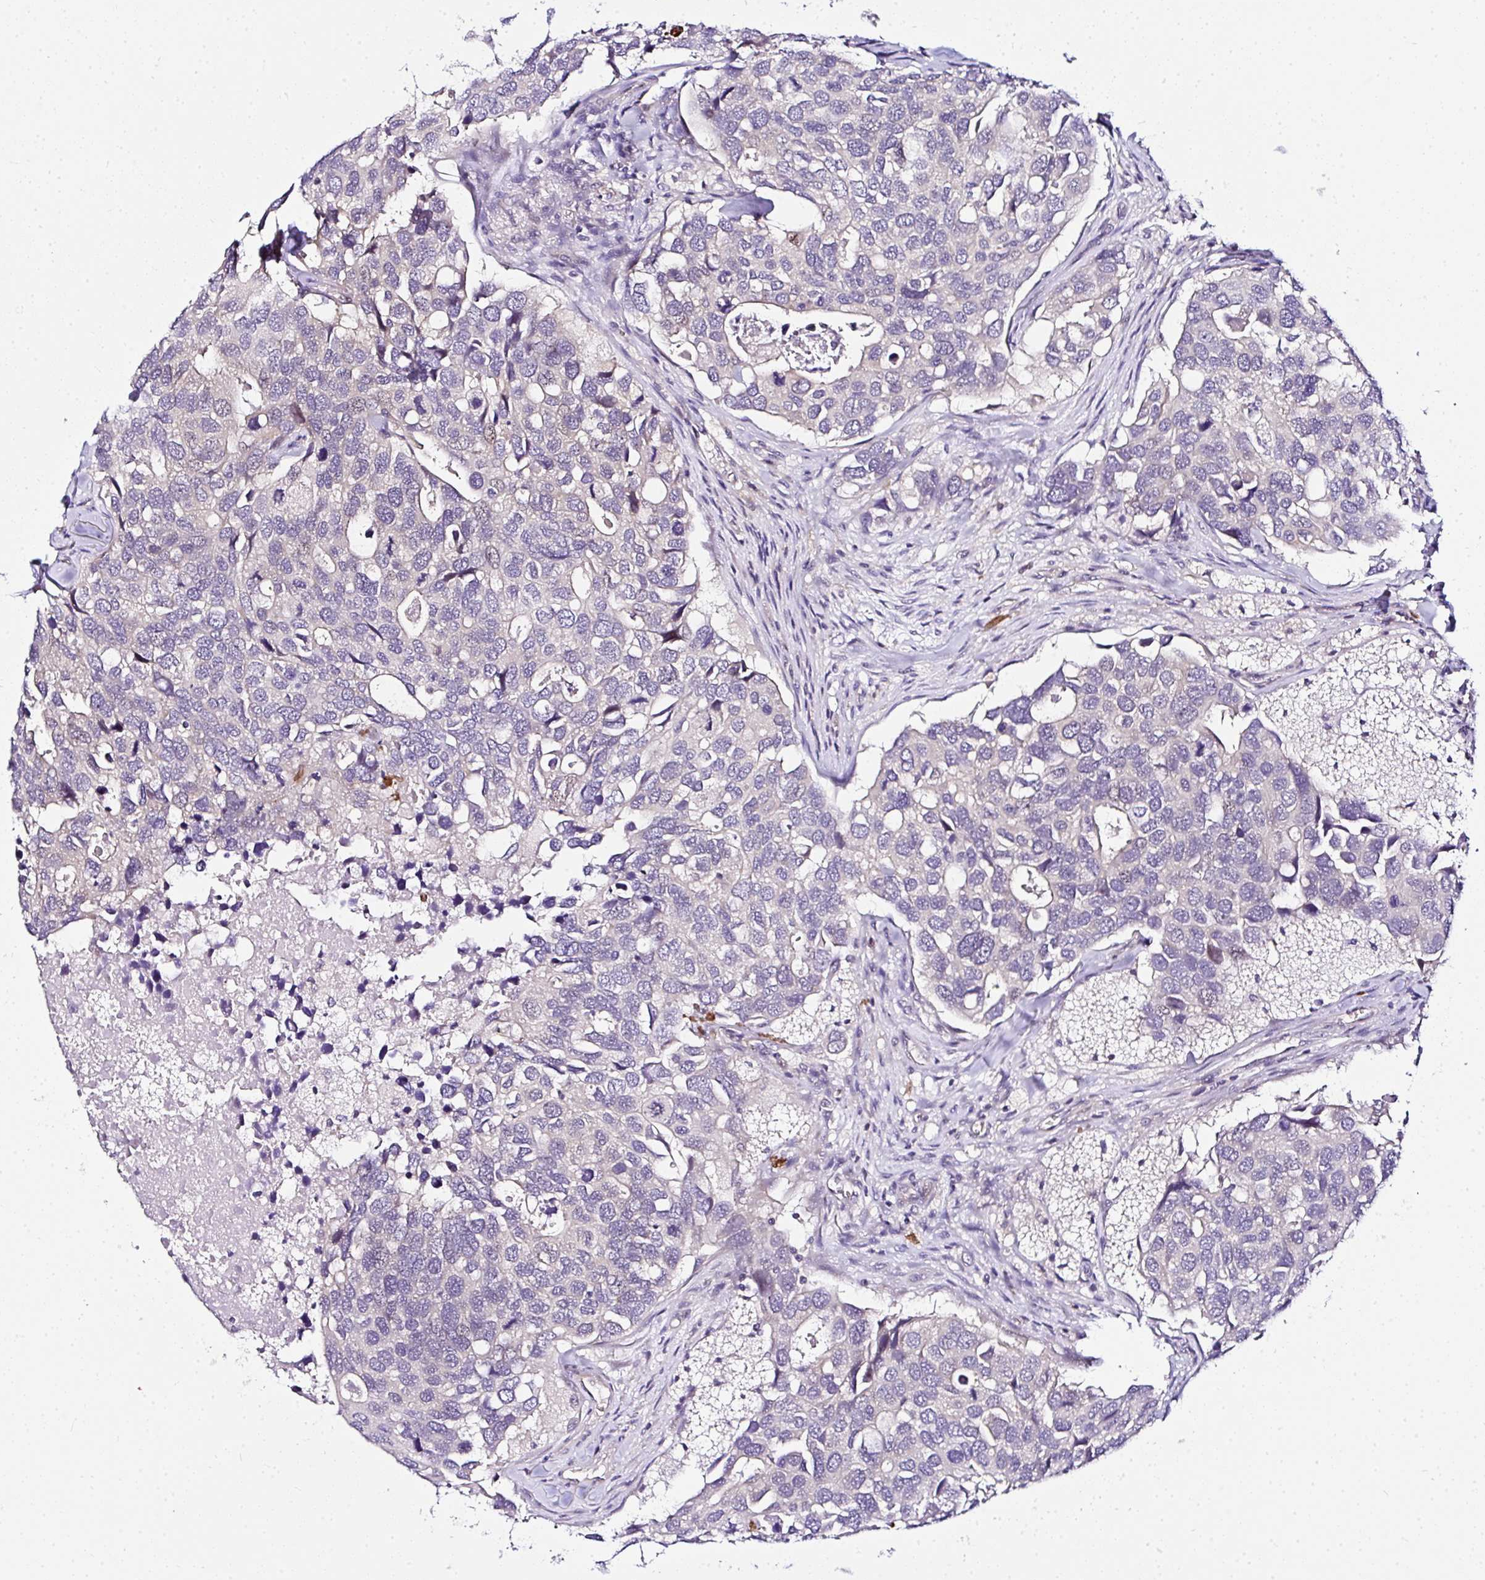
{"staining": {"intensity": "negative", "quantity": "none", "location": "none"}, "tissue": "breast cancer", "cell_type": "Tumor cells", "image_type": "cancer", "snomed": [{"axis": "morphology", "description": "Duct carcinoma"}, {"axis": "topography", "description": "Breast"}], "caption": "Immunohistochemical staining of breast cancer reveals no significant staining in tumor cells.", "gene": "DEPDC5", "patient": {"sex": "female", "age": 83}}